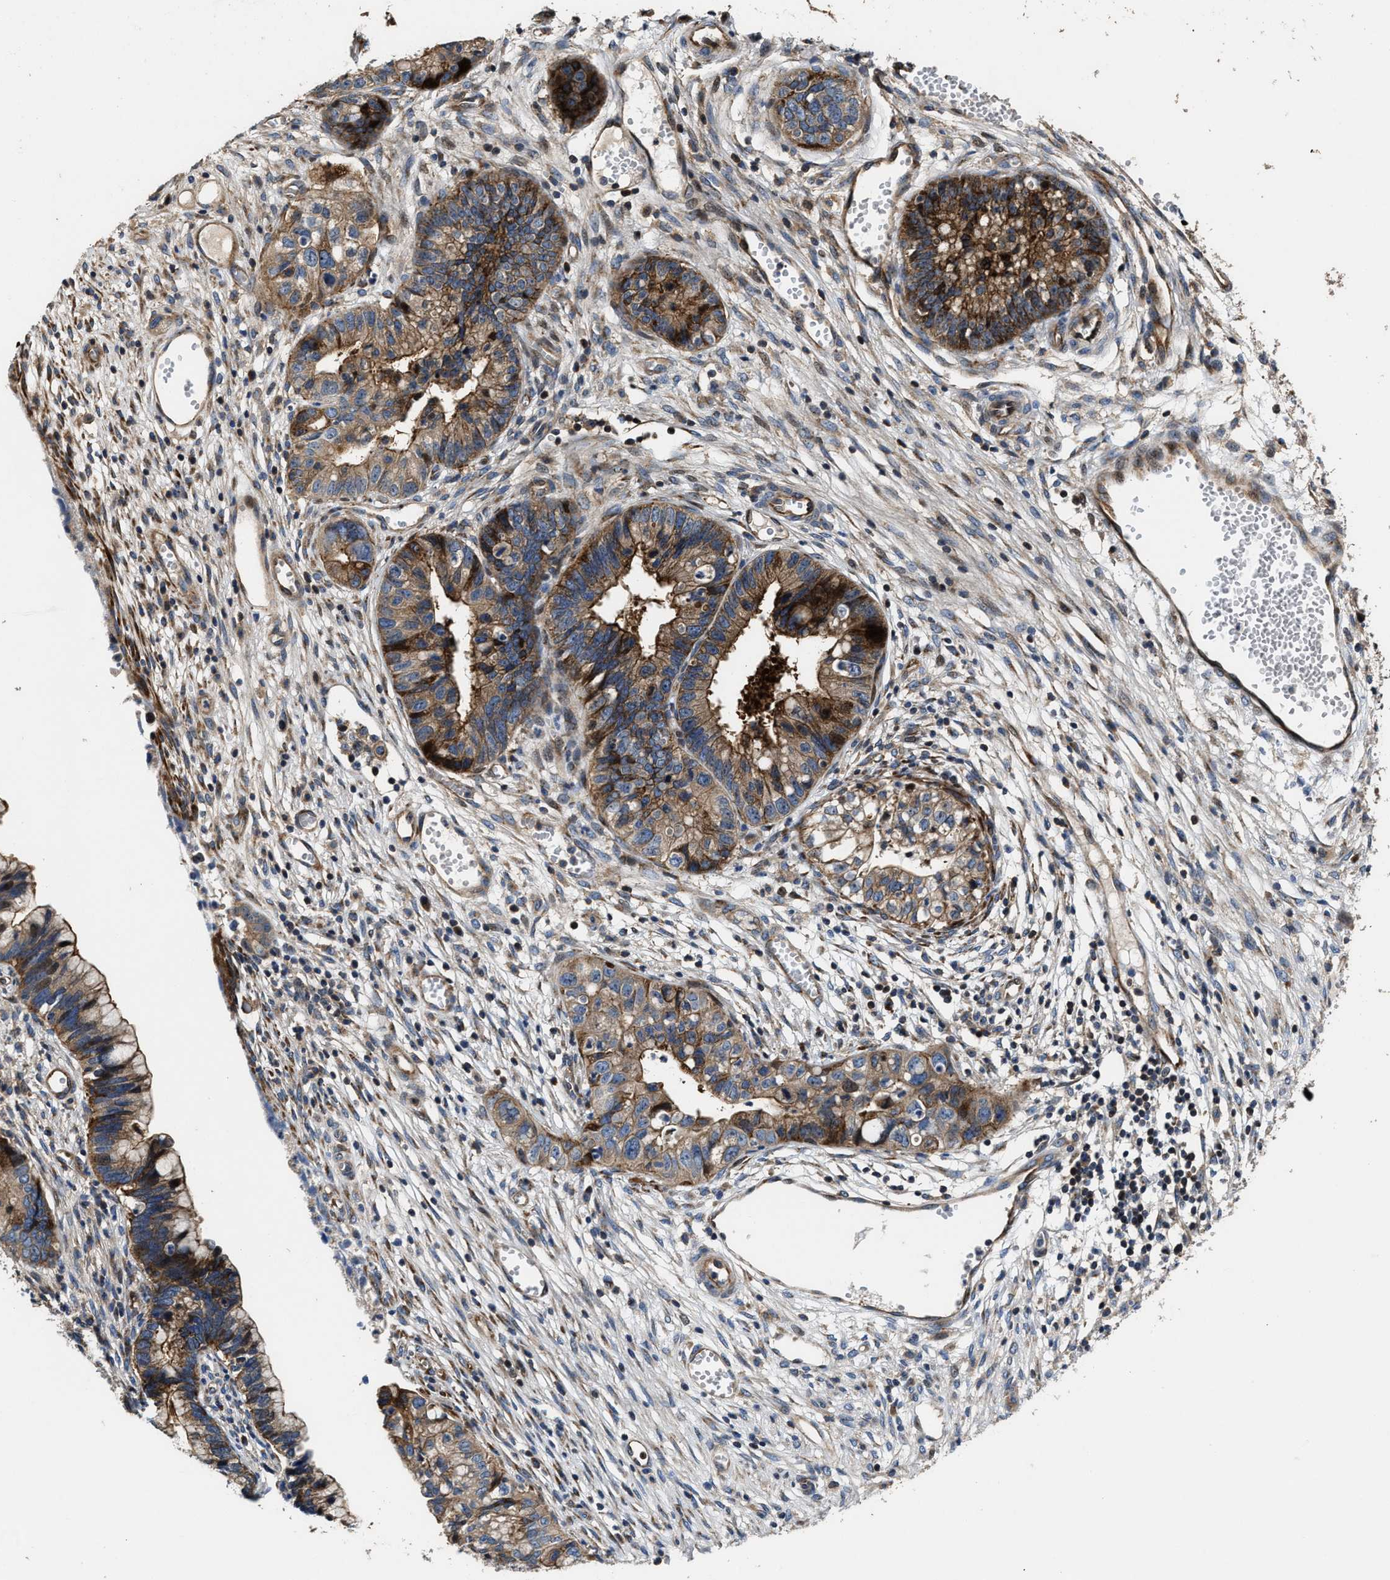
{"staining": {"intensity": "strong", "quantity": ">75%", "location": "cytoplasmic/membranous"}, "tissue": "cervical cancer", "cell_type": "Tumor cells", "image_type": "cancer", "snomed": [{"axis": "morphology", "description": "Adenocarcinoma, NOS"}, {"axis": "topography", "description": "Cervix"}], "caption": "Immunohistochemical staining of cervical cancer (adenocarcinoma) shows high levels of strong cytoplasmic/membranous positivity in approximately >75% of tumor cells.", "gene": "PTAR1", "patient": {"sex": "female", "age": 44}}